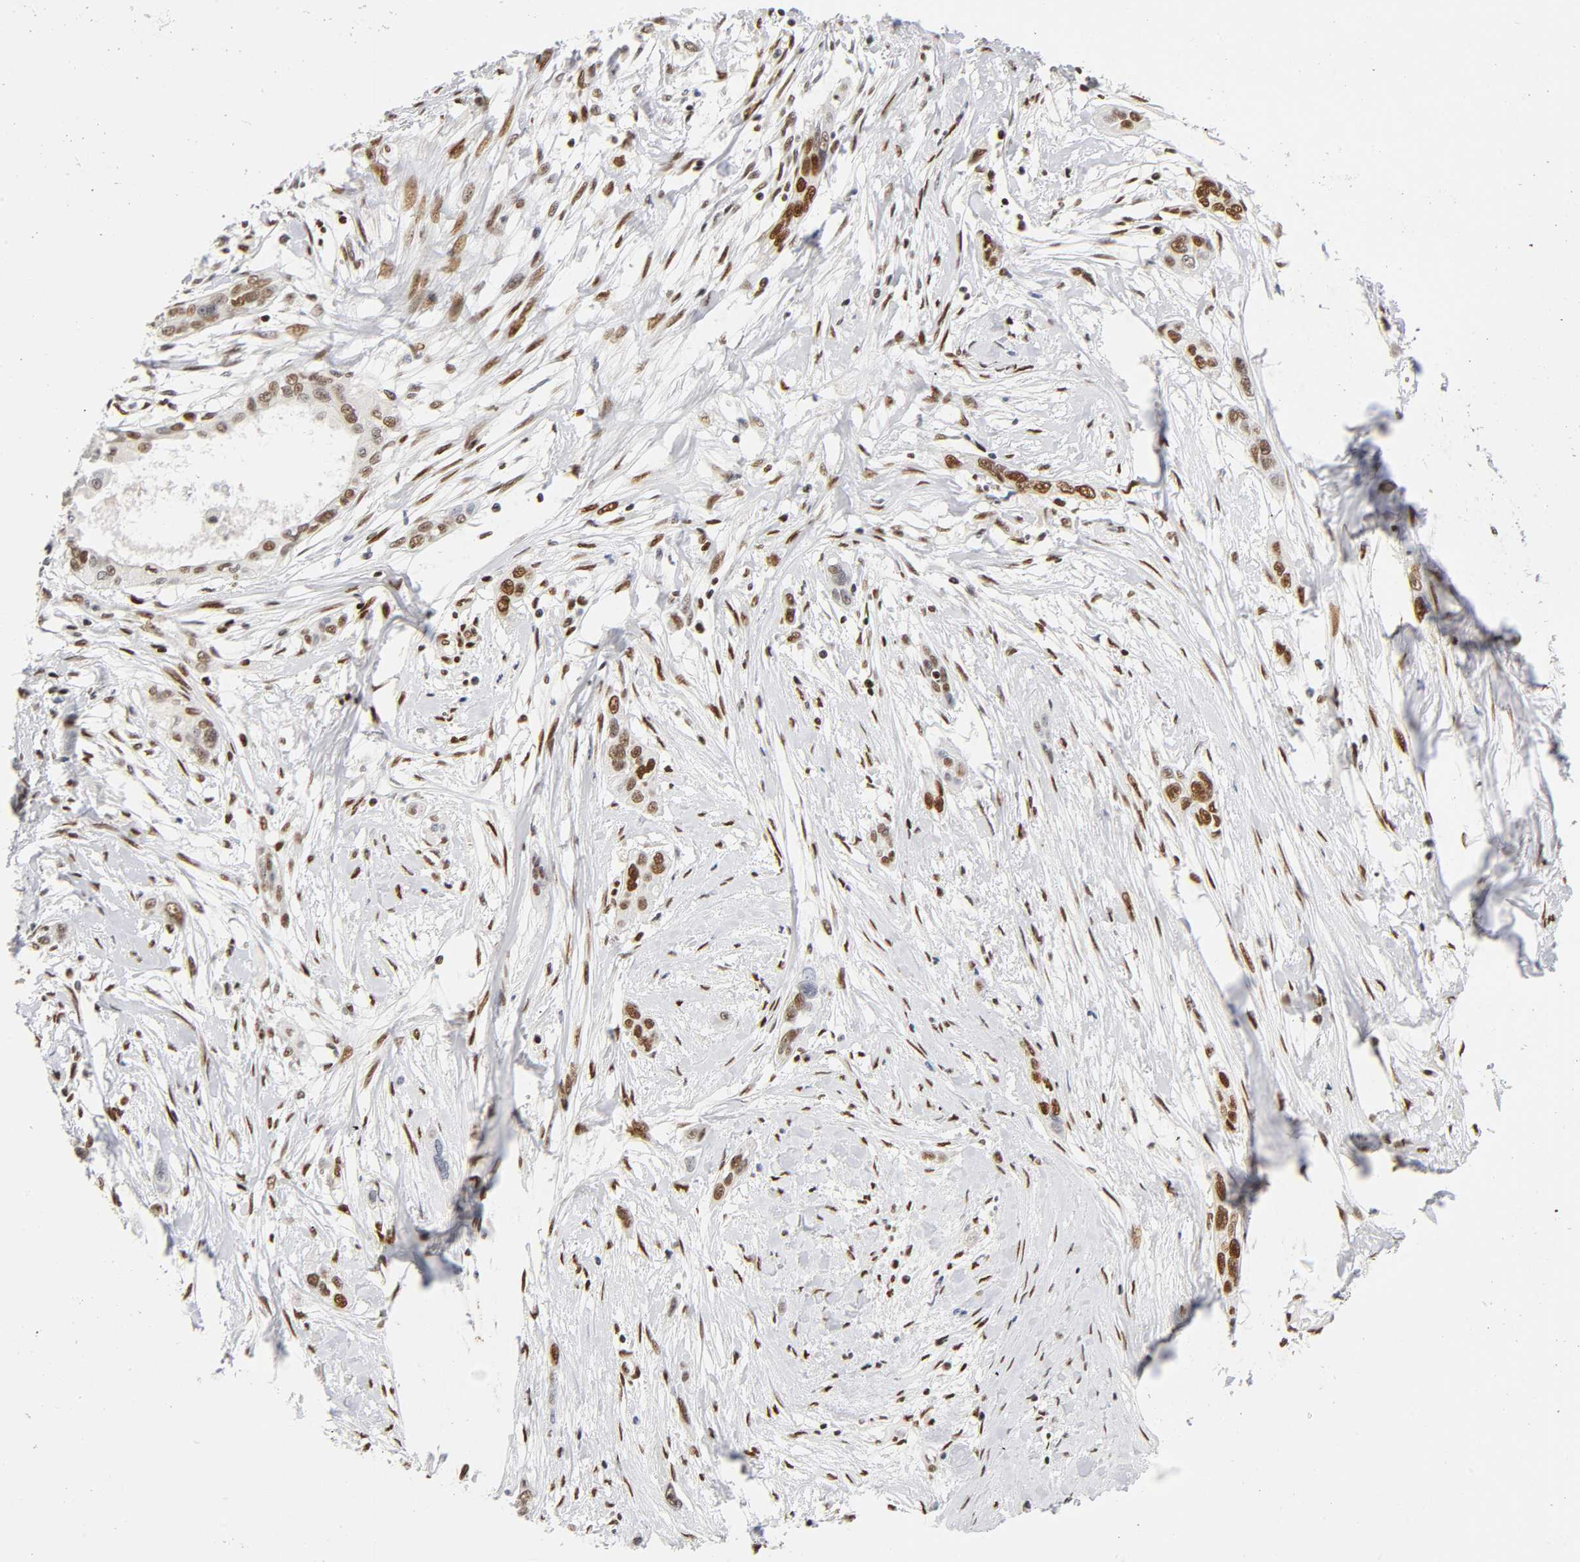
{"staining": {"intensity": "strong", "quantity": ">75%", "location": "nuclear"}, "tissue": "pancreatic cancer", "cell_type": "Tumor cells", "image_type": "cancer", "snomed": [{"axis": "morphology", "description": "Adenocarcinoma, NOS"}, {"axis": "topography", "description": "Pancreas"}], "caption": "Pancreatic adenocarcinoma stained for a protein (brown) shows strong nuclear positive staining in about >75% of tumor cells.", "gene": "NR3C1", "patient": {"sex": "female", "age": 60}}